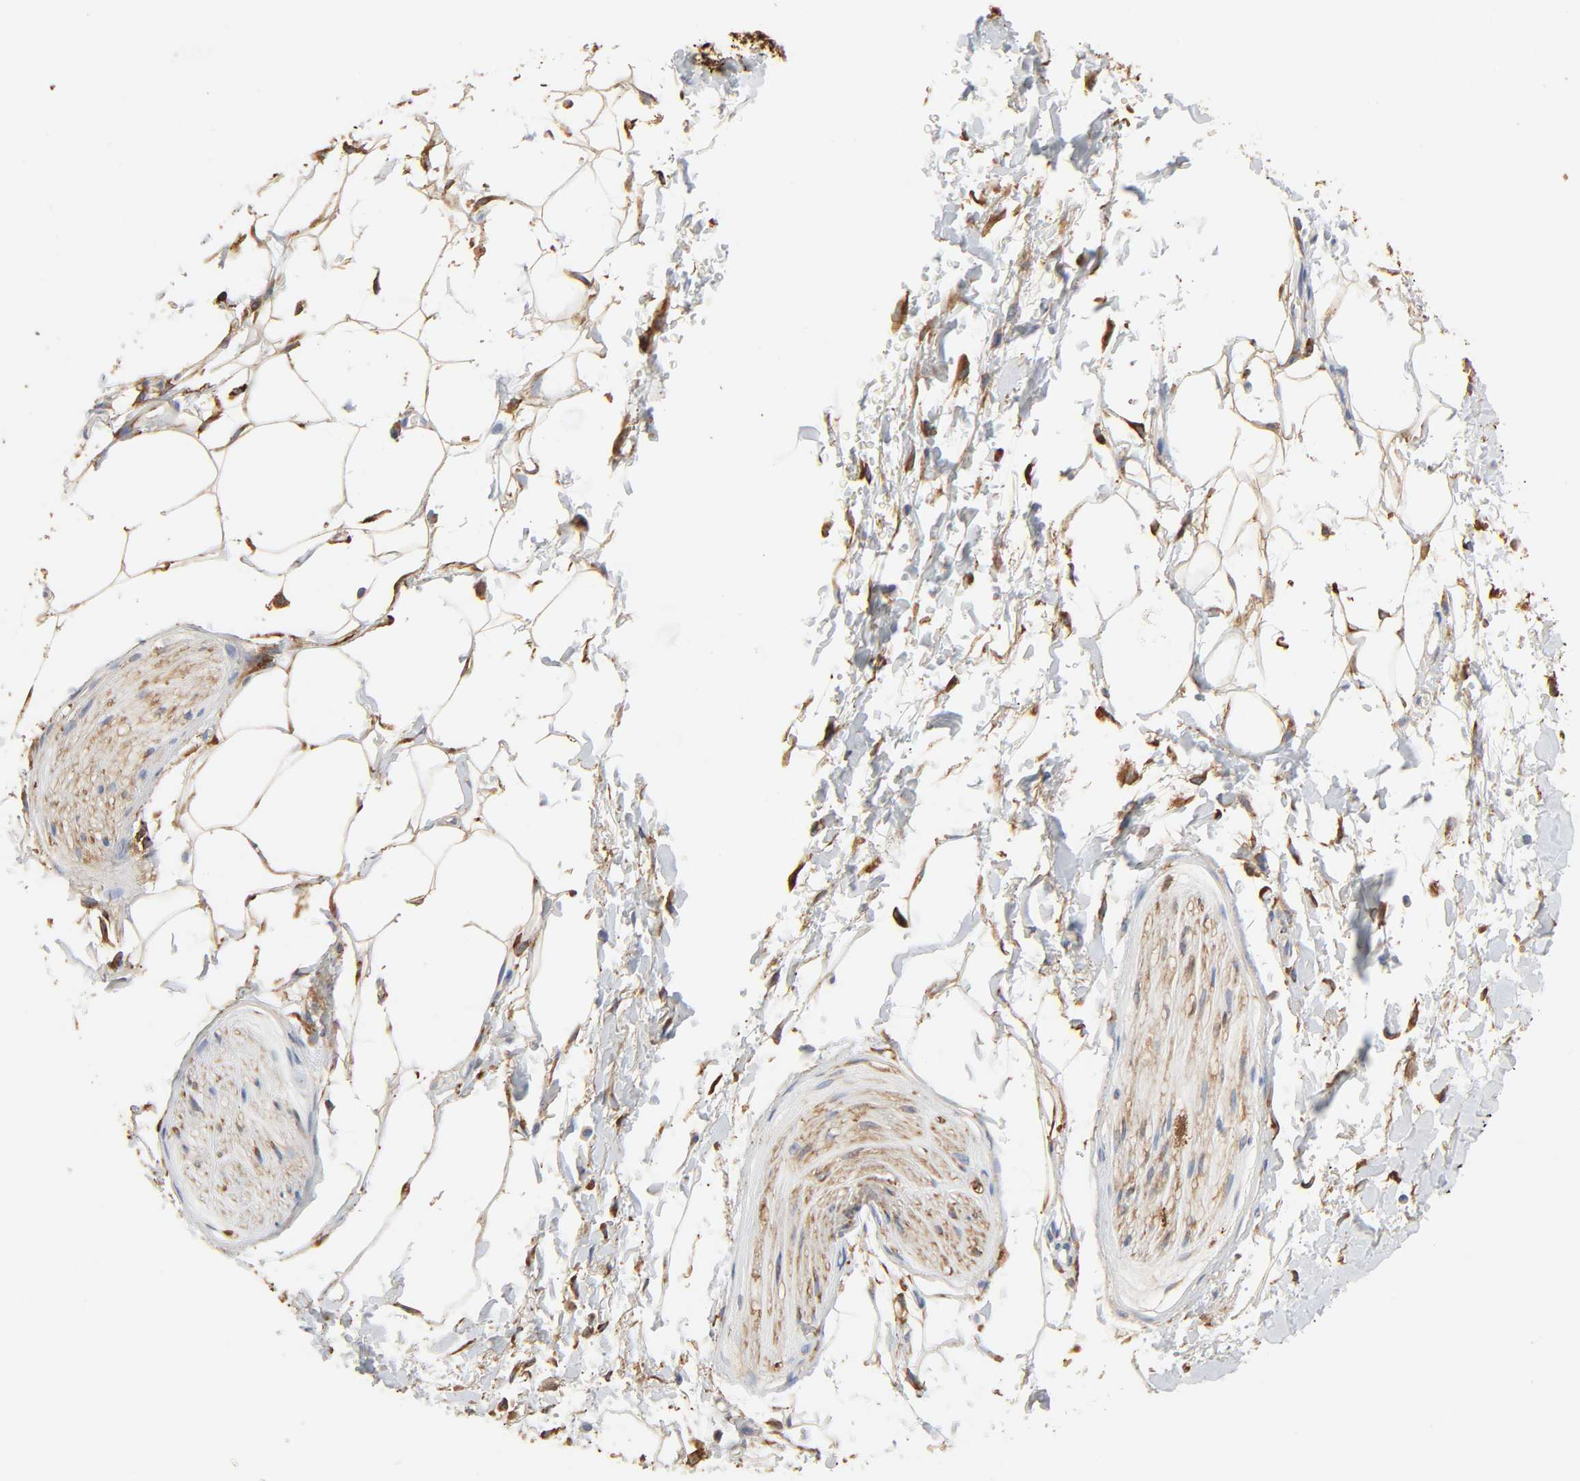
{"staining": {"intensity": "moderate", "quantity": ">75%", "location": "cytoplasmic/membranous"}, "tissue": "adipose tissue", "cell_type": "Adipocytes", "image_type": "normal", "snomed": [{"axis": "morphology", "description": "Normal tissue, NOS"}, {"axis": "topography", "description": "Soft tissue"}, {"axis": "topography", "description": "Peripheral nerve tissue"}], "caption": "Normal adipose tissue was stained to show a protein in brown. There is medium levels of moderate cytoplasmic/membranous positivity in about >75% of adipocytes. (Brightfield microscopy of DAB IHC at high magnification).", "gene": "BIN1", "patient": {"sex": "female", "age": 71}}